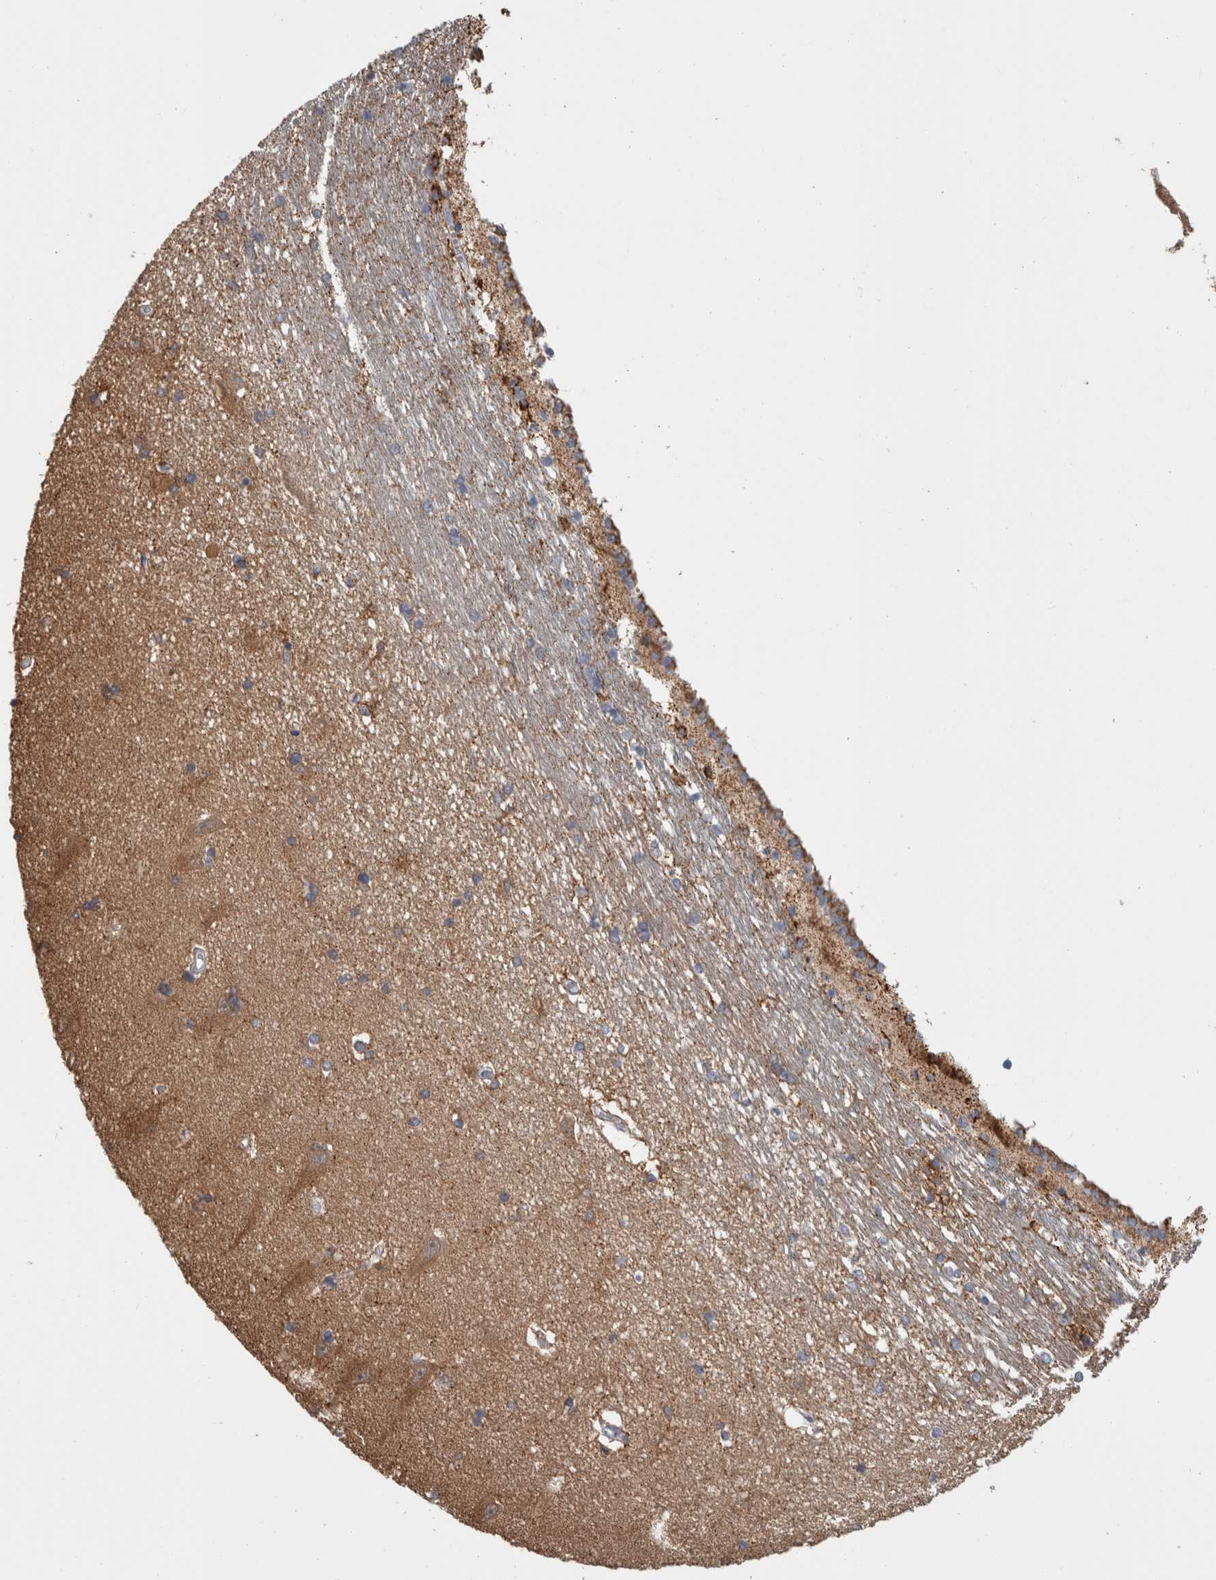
{"staining": {"intensity": "weak", "quantity": "<25%", "location": "cytoplasmic/membranous"}, "tissue": "hippocampus", "cell_type": "Glial cells", "image_type": "normal", "snomed": [{"axis": "morphology", "description": "Normal tissue, NOS"}, {"axis": "topography", "description": "Hippocampus"}], "caption": "The histopathology image displays no significant positivity in glial cells of hippocampus. (DAB IHC, high magnification).", "gene": "PSMG3", "patient": {"sex": "male", "age": 45}}